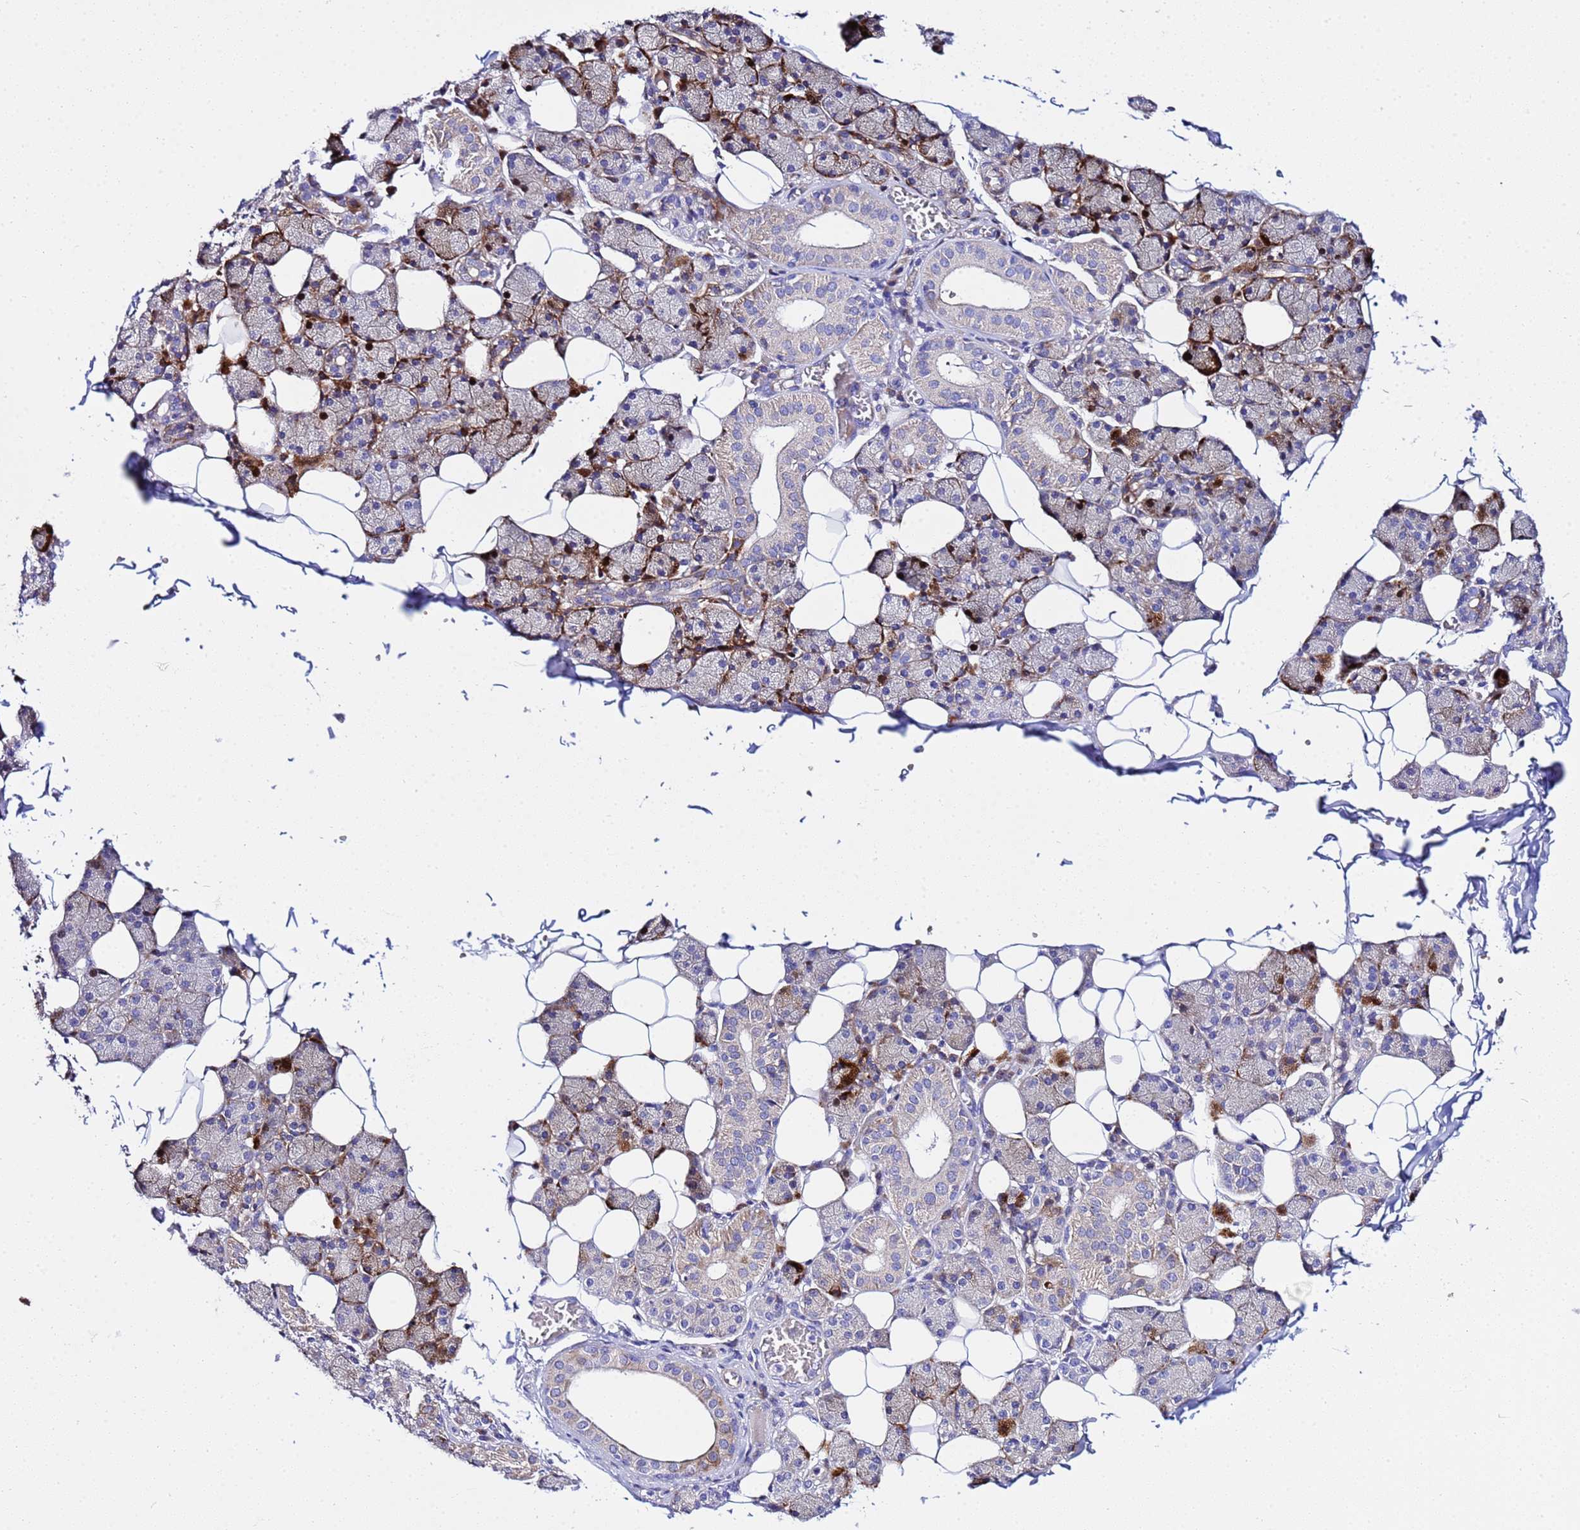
{"staining": {"intensity": "strong", "quantity": "<25%", "location": "cytoplasmic/membranous"}, "tissue": "salivary gland", "cell_type": "Glandular cells", "image_type": "normal", "snomed": [{"axis": "morphology", "description": "Normal tissue, NOS"}, {"axis": "topography", "description": "Salivary gland"}], "caption": "DAB (3,3'-diaminobenzidine) immunohistochemical staining of benign salivary gland shows strong cytoplasmic/membranous protein expression in approximately <25% of glandular cells. Using DAB (brown) and hematoxylin (blue) stains, captured at high magnification using brightfield microscopy.", "gene": "USP18", "patient": {"sex": "female", "age": 33}}